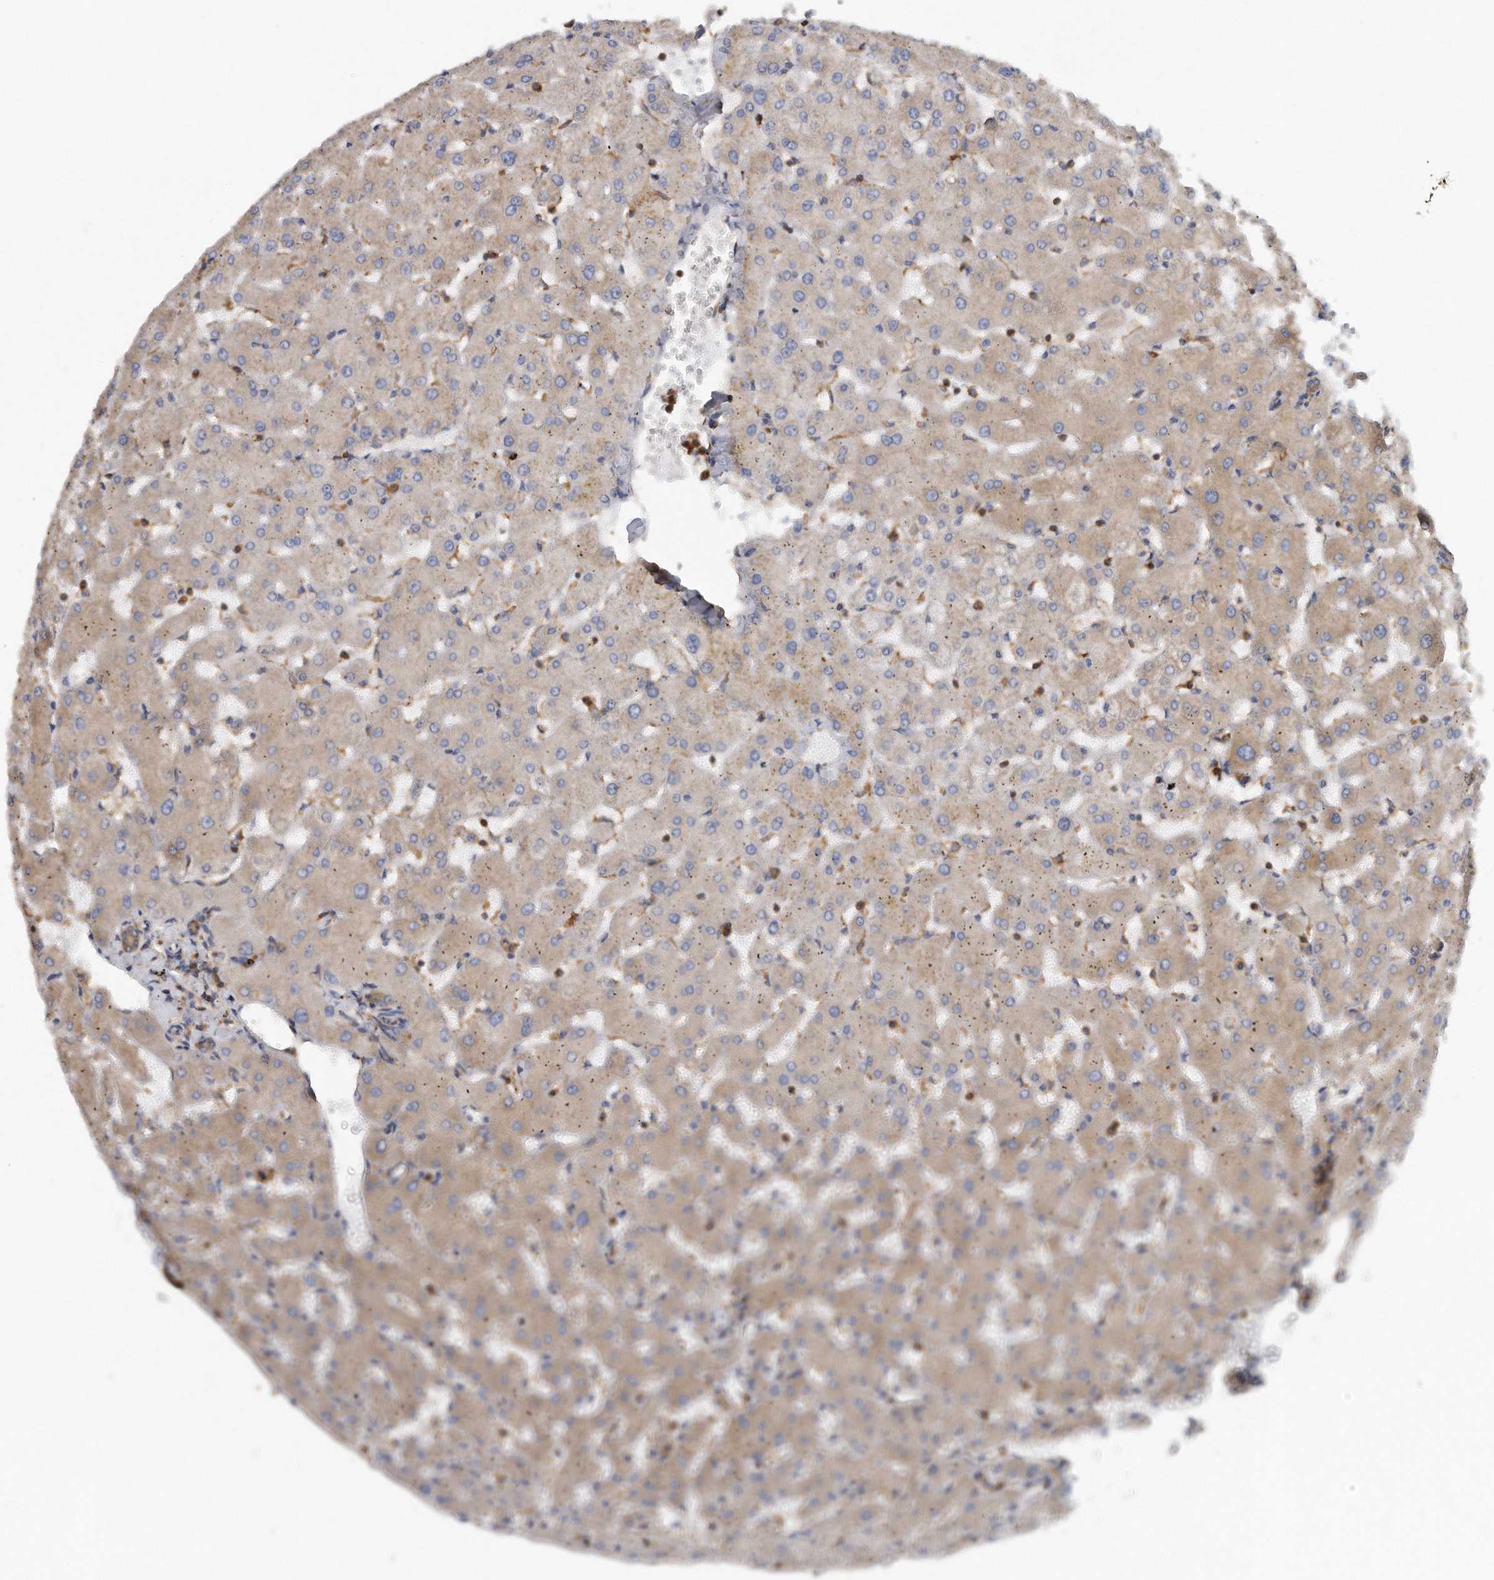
{"staining": {"intensity": "moderate", "quantity": ">75%", "location": "cytoplasmic/membranous"}, "tissue": "liver", "cell_type": "Cholangiocytes", "image_type": "normal", "snomed": [{"axis": "morphology", "description": "Normal tissue, NOS"}, {"axis": "topography", "description": "Liver"}], "caption": "Protein expression analysis of unremarkable human liver reveals moderate cytoplasmic/membranous staining in approximately >75% of cholangiocytes.", "gene": "EIF3I", "patient": {"sex": "female", "age": 63}}